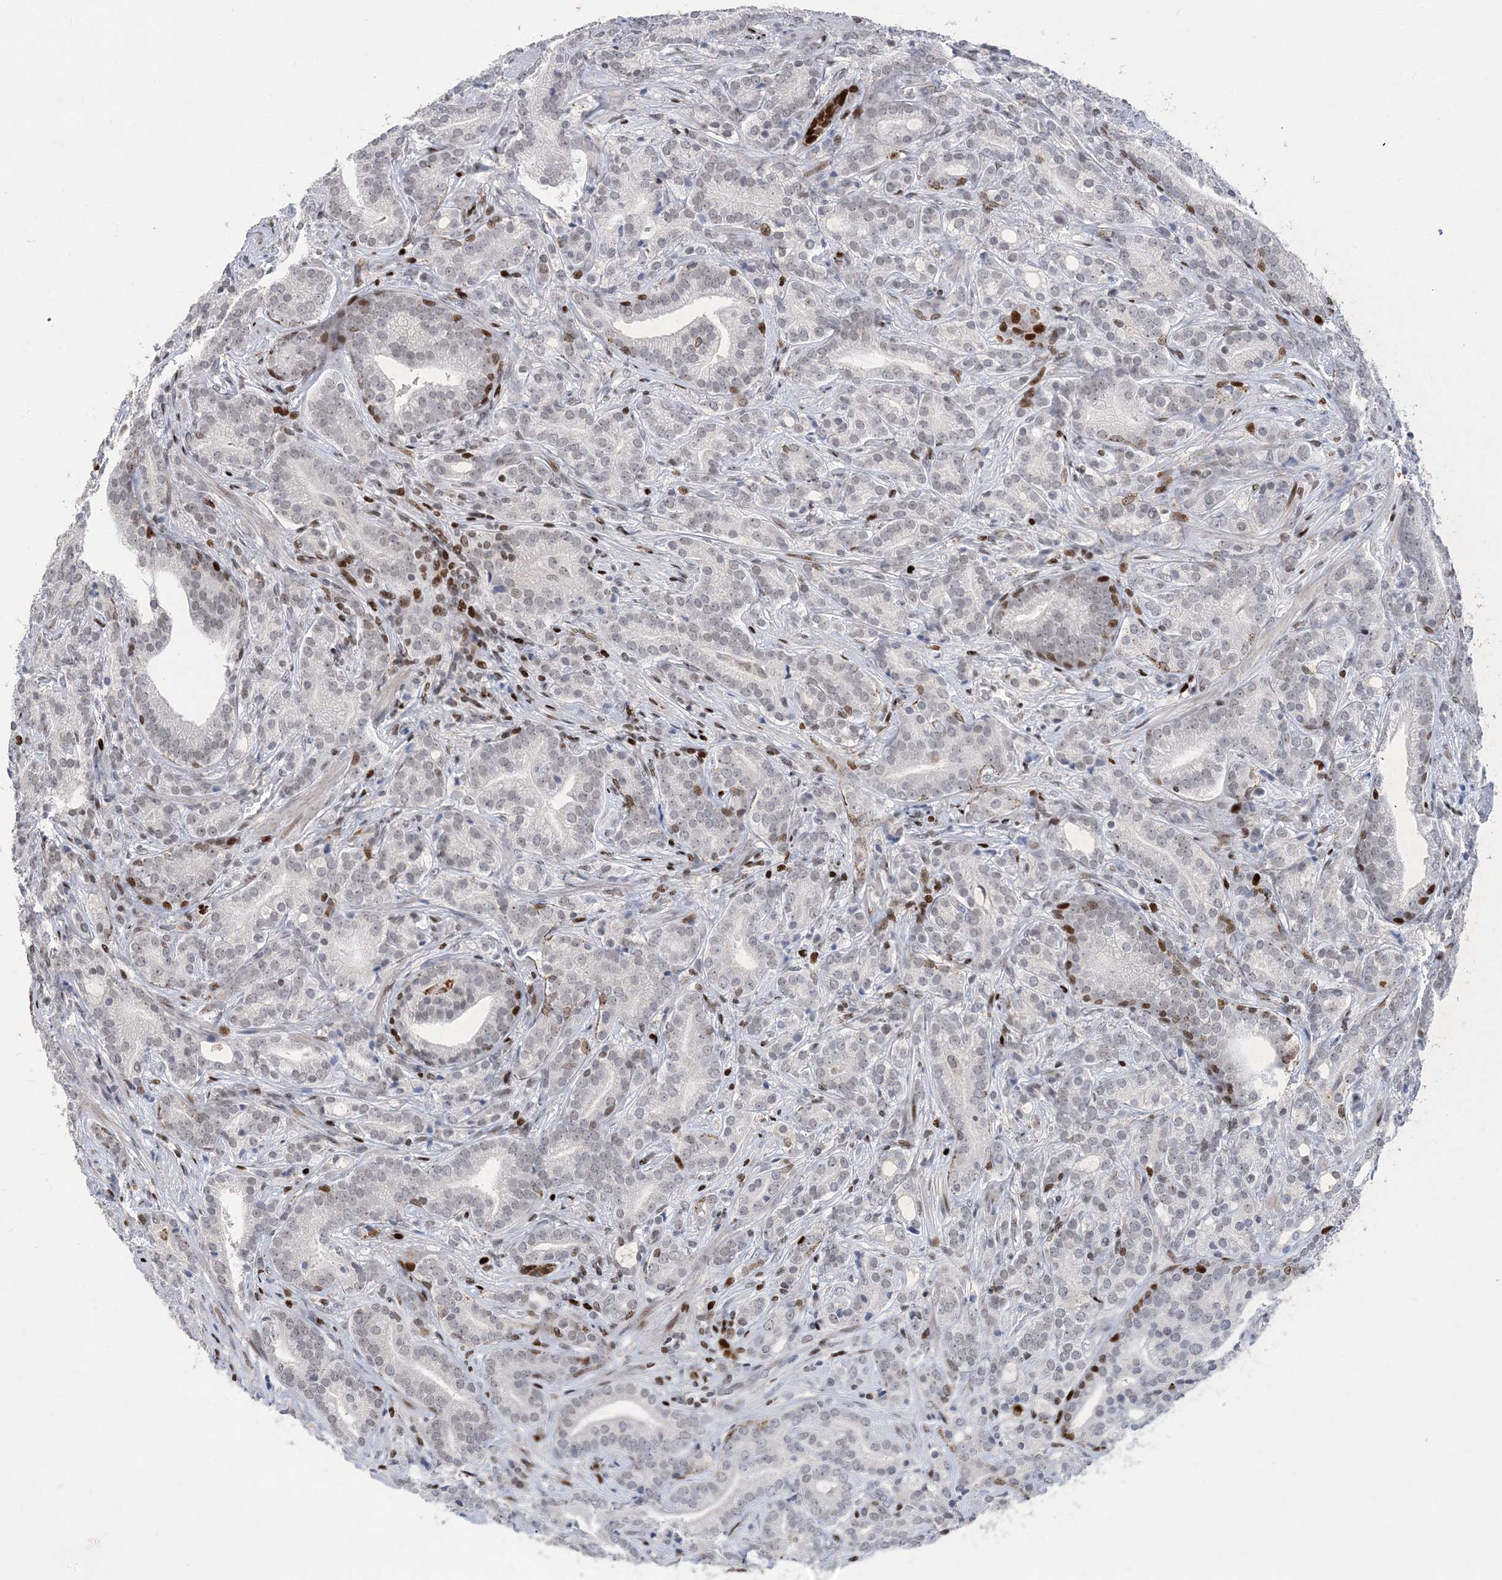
{"staining": {"intensity": "negative", "quantity": "none", "location": "none"}, "tissue": "prostate cancer", "cell_type": "Tumor cells", "image_type": "cancer", "snomed": [{"axis": "morphology", "description": "Adenocarcinoma, High grade"}, {"axis": "topography", "description": "Prostate"}], "caption": "Histopathology image shows no protein expression in tumor cells of high-grade adenocarcinoma (prostate) tissue. (DAB (3,3'-diaminobenzidine) immunohistochemistry with hematoxylin counter stain).", "gene": "SLC25A53", "patient": {"sex": "male", "age": 57}}